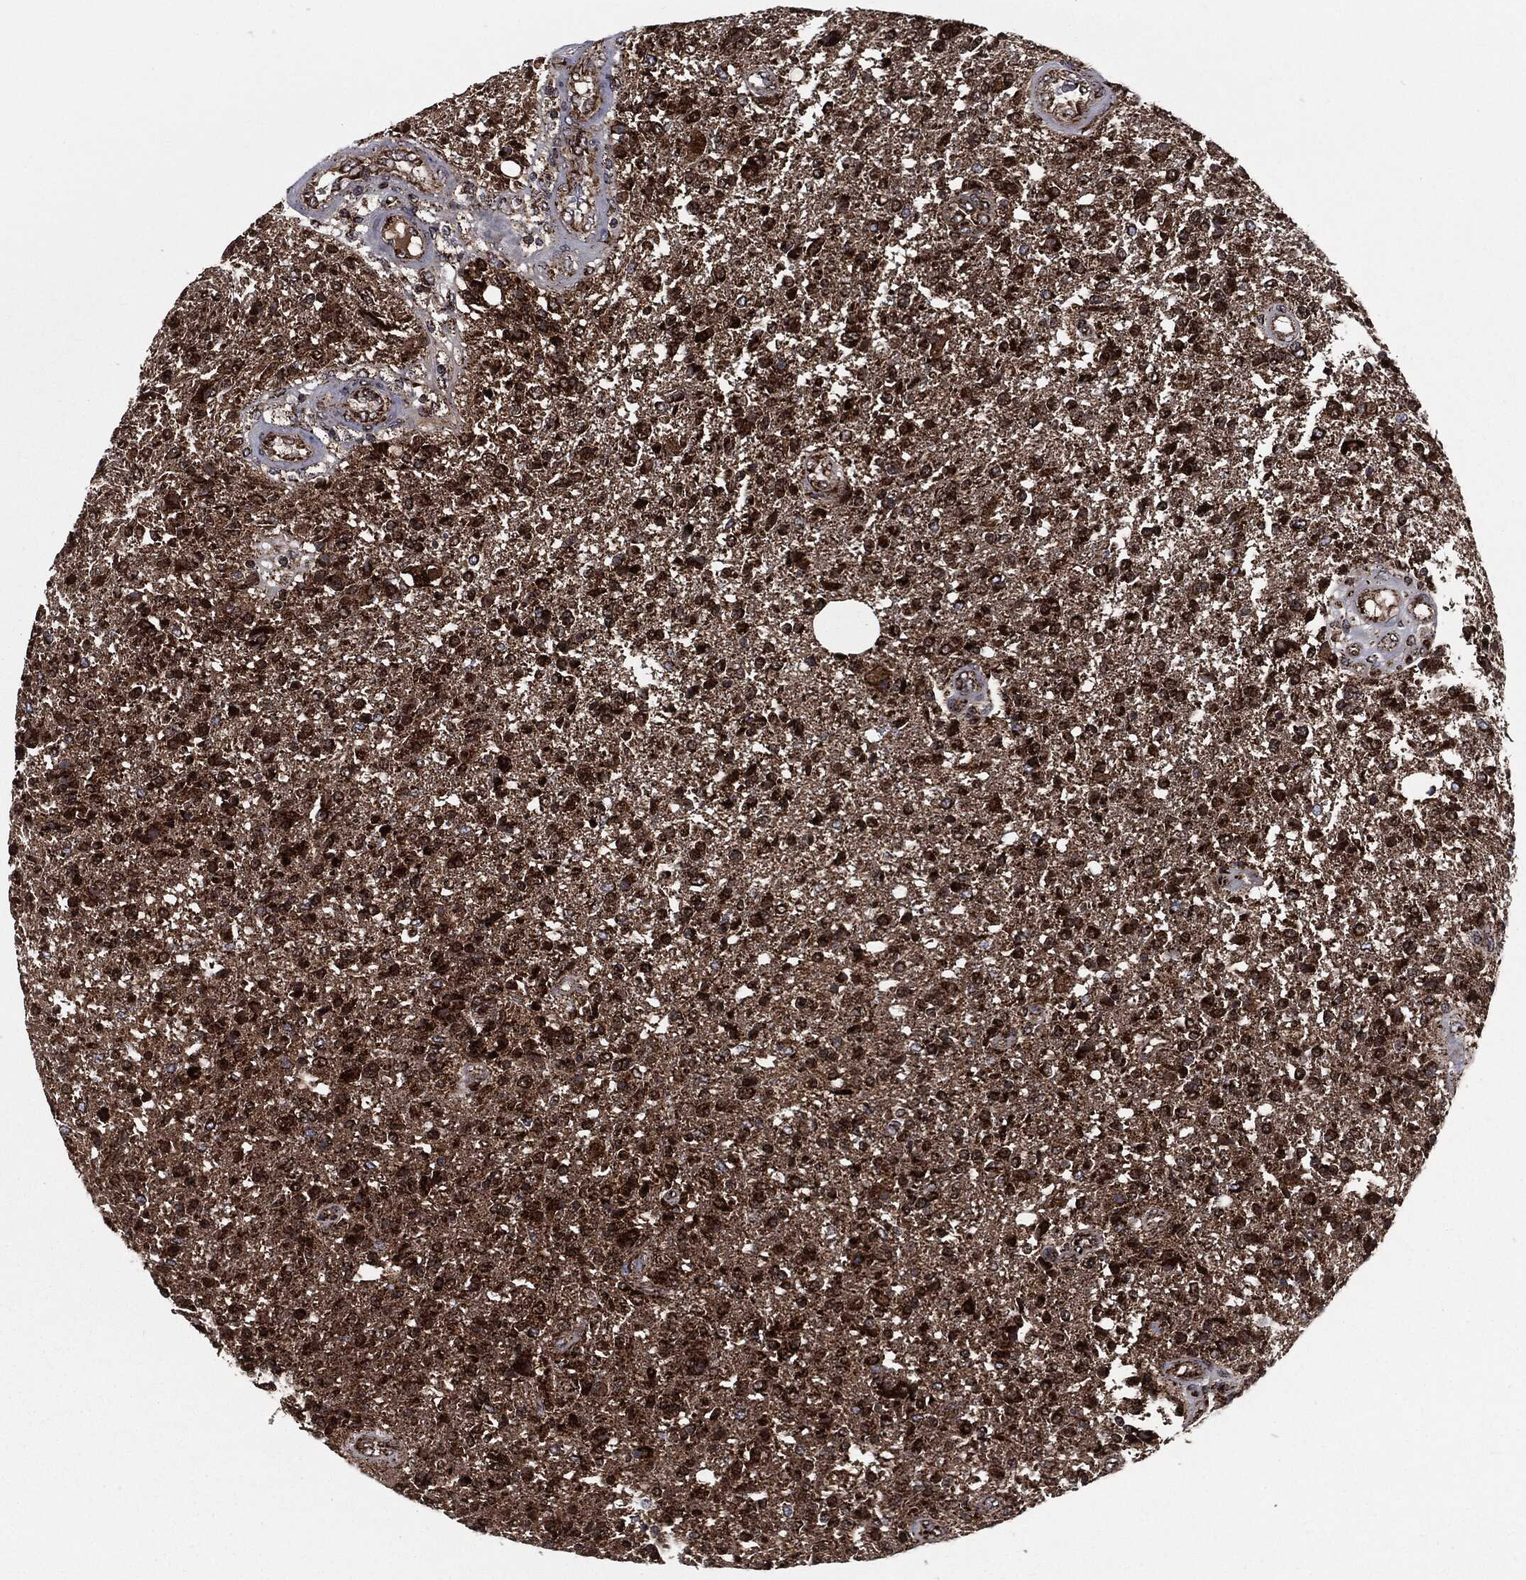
{"staining": {"intensity": "strong", "quantity": "25%-75%", "location": "cytoplasmic/membranous"}, "tissue": "glioma", "cell_type": "Tumor cells", "image_type": "cancer", "snomed": [{"axis": "morphology", "description": "Glioma, malignant, High grade"}, {"axis": "topography", "description": "Brain"}], "caption": "A brown stain shows strong cytoplasmic/membranous expression of a protein in glioma tumor cells. Using DAB (3,3'-diaminobenzidine) (brown) and hematoxylin (blue) stains, captured at high magnification using brightfield microscopy.", "gene": "FH", "patient": {"sex": "male", "age": 56}}